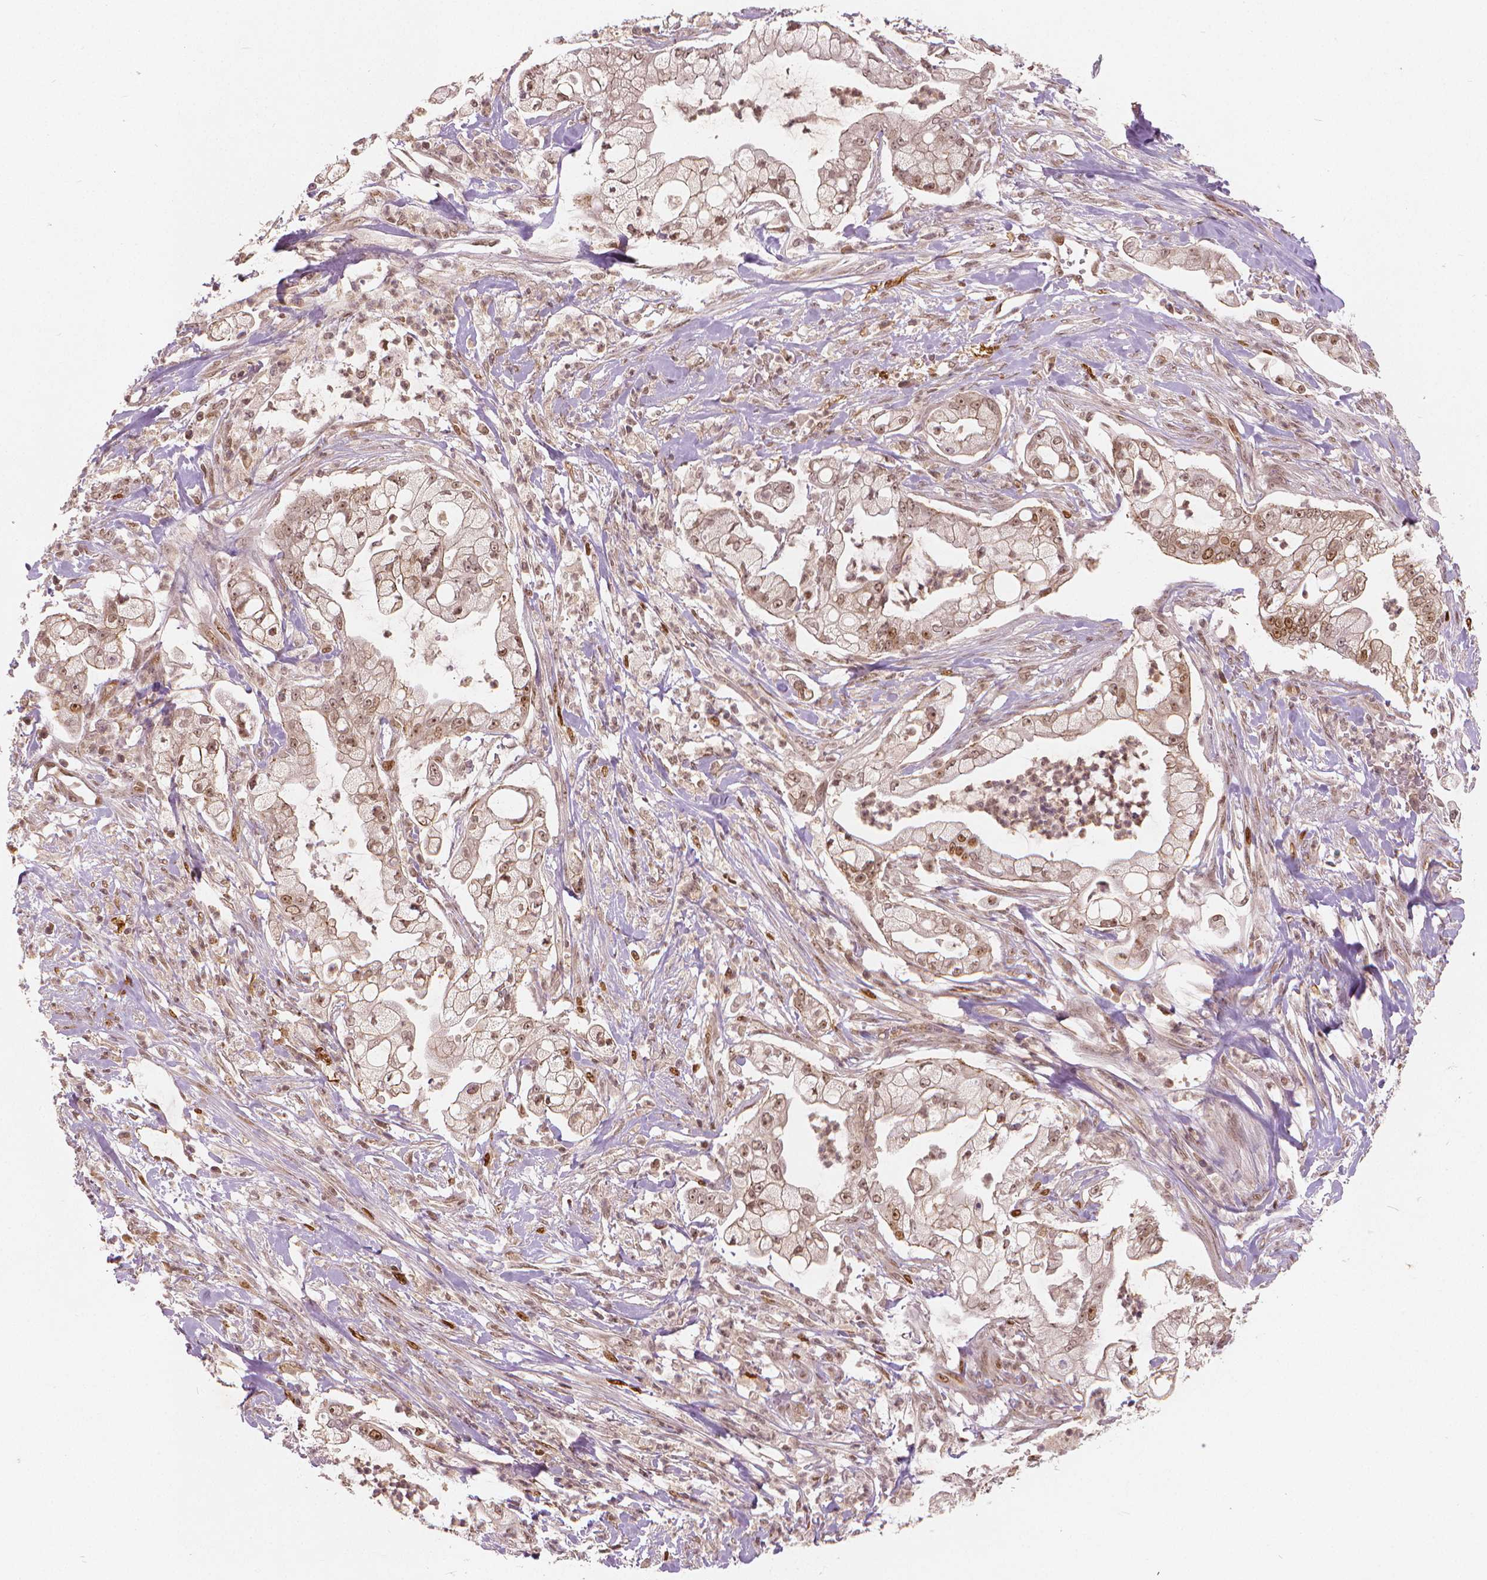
{"staining": {"intensity": "moderate", "quantity": "25%-75%", "location": "nuclear"}, "tissue": "pancreatic cancer", "cell_type": "Tumor cells", "image_type": "cancer", "snomed": [{"axis": "morphology", "description": "Adenocarcinoma, NOS"}, {"axis": "topography", "description": "Pancreas"}], "caption": "The immunohistochemical stain labels moderate nuclear expression in tumor cells of pancreatic adenocarcinoma tissue.", "gene": "NSD2", "patient": {"sex": "female", "age": 69}}